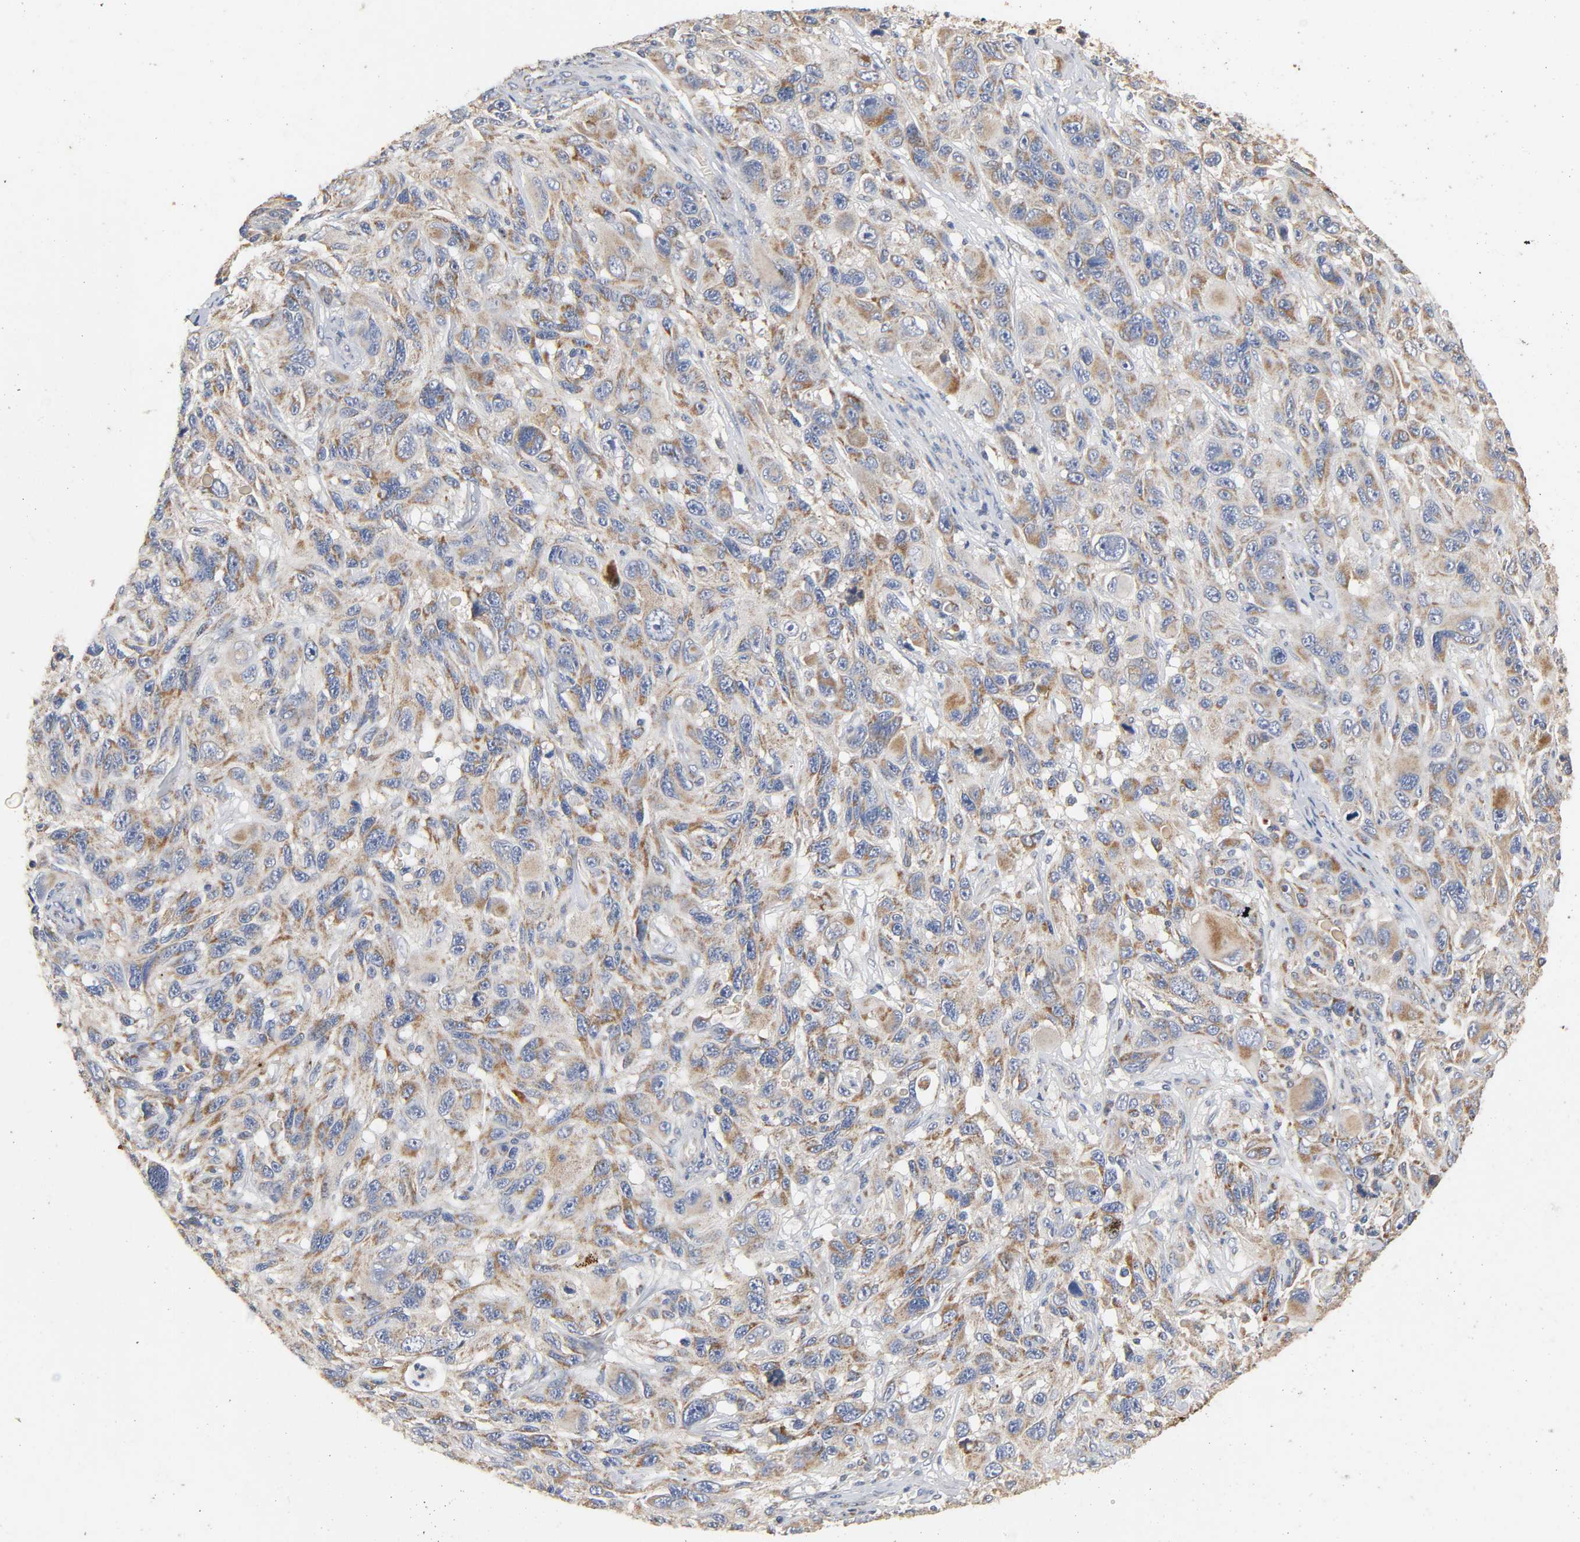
{"staining": {"intensity": "moderate", "quantity": ">75%", "location": "cytoplasmic/membranous"}, "tissue": "melanoma", "cell_type": "Tumor cells", "image_type": "cancer", "snomed": [{"axis": "morphology", "description": "Malignant melanoma, NOS"}, {"axis": "topography", "description": "Skin"}], "caption": "Malignant melanoma stained for a protein (brown) reveals moderate cytoplasmic/membranous positive staining in about >75% of tumor cells.", "gene": "NDUFS3", "patient": {"sex": "male", "age": 53}}